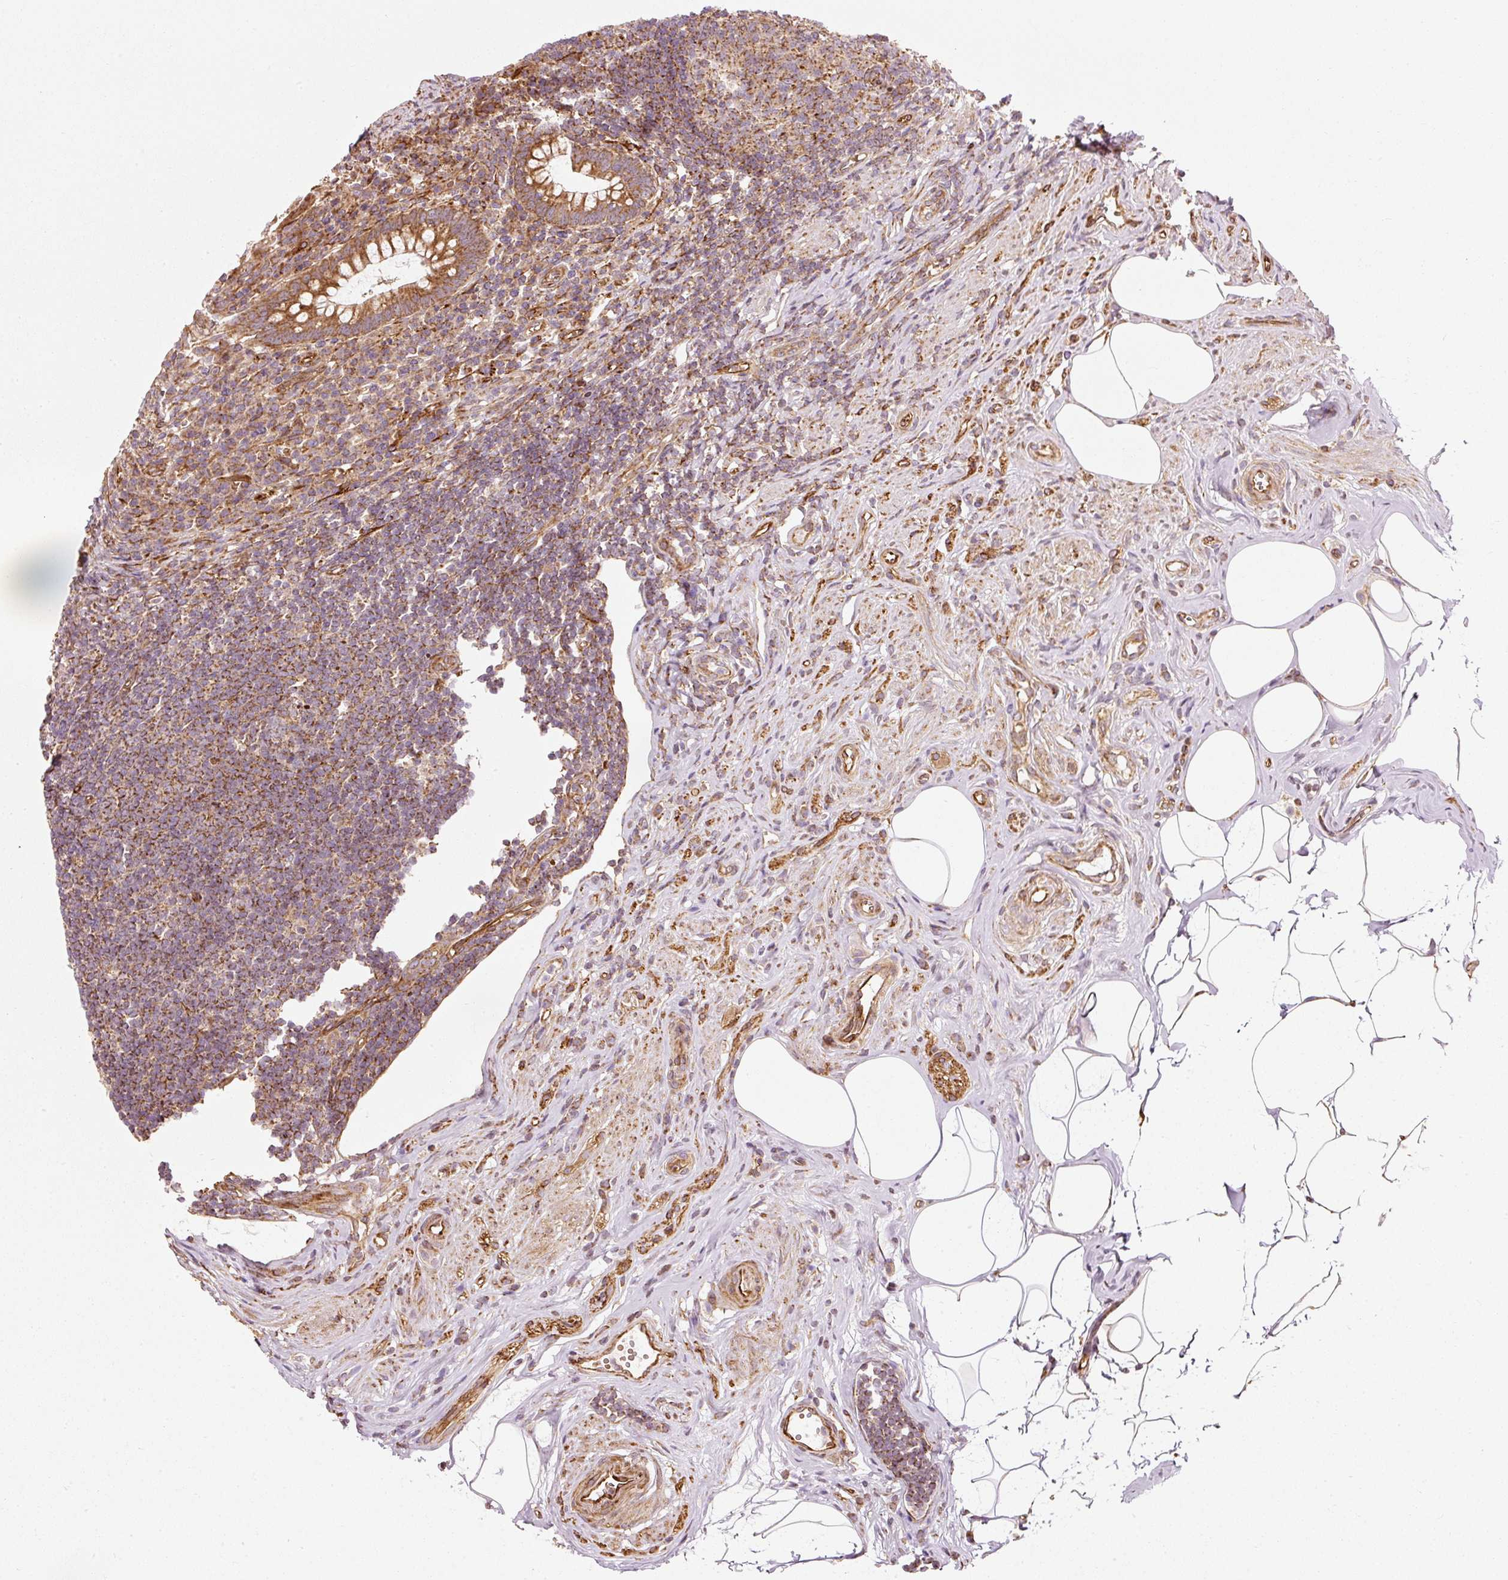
{"staining": {"intensity": "strong", "quantity": ">75%", "location": "cytoplasmic/membranous"}, "tissue": "appendix", "cell_type": "Glandular cells", "image_type": "normal", "snomed": [{"axis": "morphology", "description": "Normal tissue, NOS"}, {"axis": "topography", "description": "Appendix"}], "caption": "Immunohistochemical staining of normal human appendix shows >75% levels of strong cytoplasmic/membranous protein staining in approximately >75% of glandular cells.", "gene": "ISCU", "patient": {"sex": "female", "age": 56}}